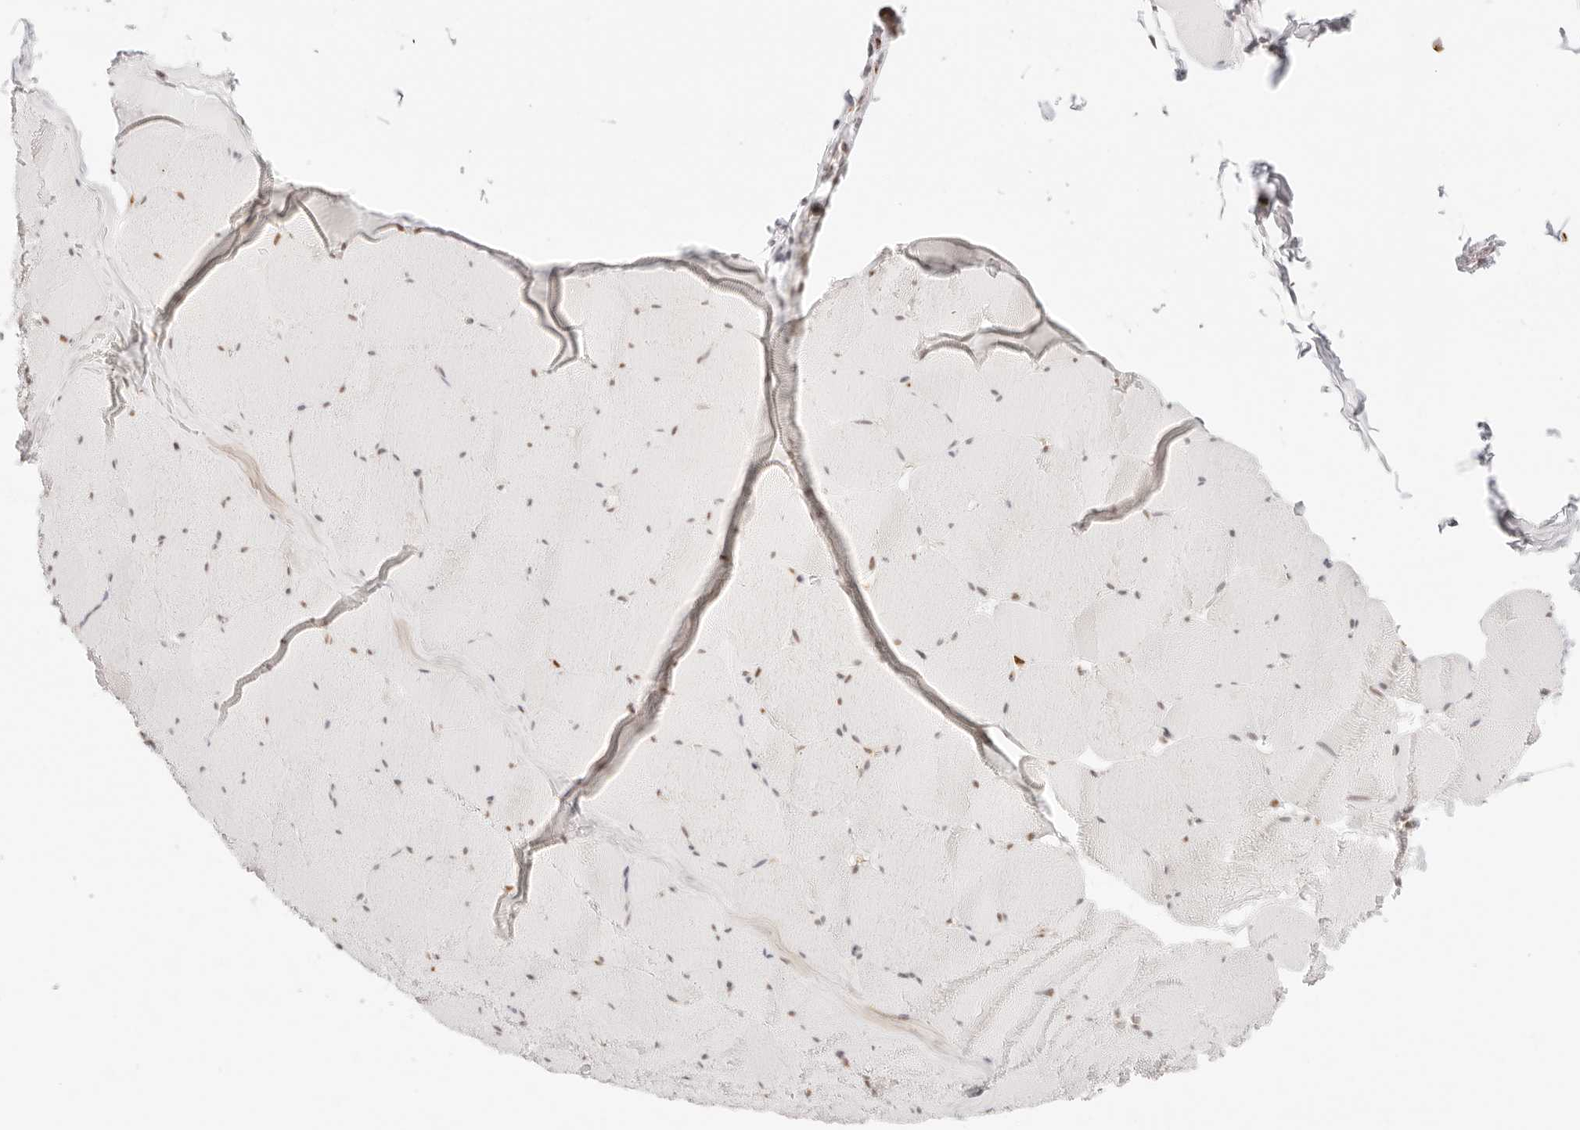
{"staining": {"intensity": "moderate", "quantity": "<25%", "location": "nuclear"}, "tissue": "skeletal muscle", "cell_type": "Myocytes", "image_type": "normal", "snomed": [{"axis": "morphology", "description": "Normal tissue, NOS"}, {"axis": "topography", "description": "Skeletal muscle"}], "caption": "The histopathology image reveals a brown stain indicating the presence of a protein in the nuclear of myocytes in skeletal muscle.", "gene": "ZC3H11A", "patient": {"sex": "male", "age": 62}}